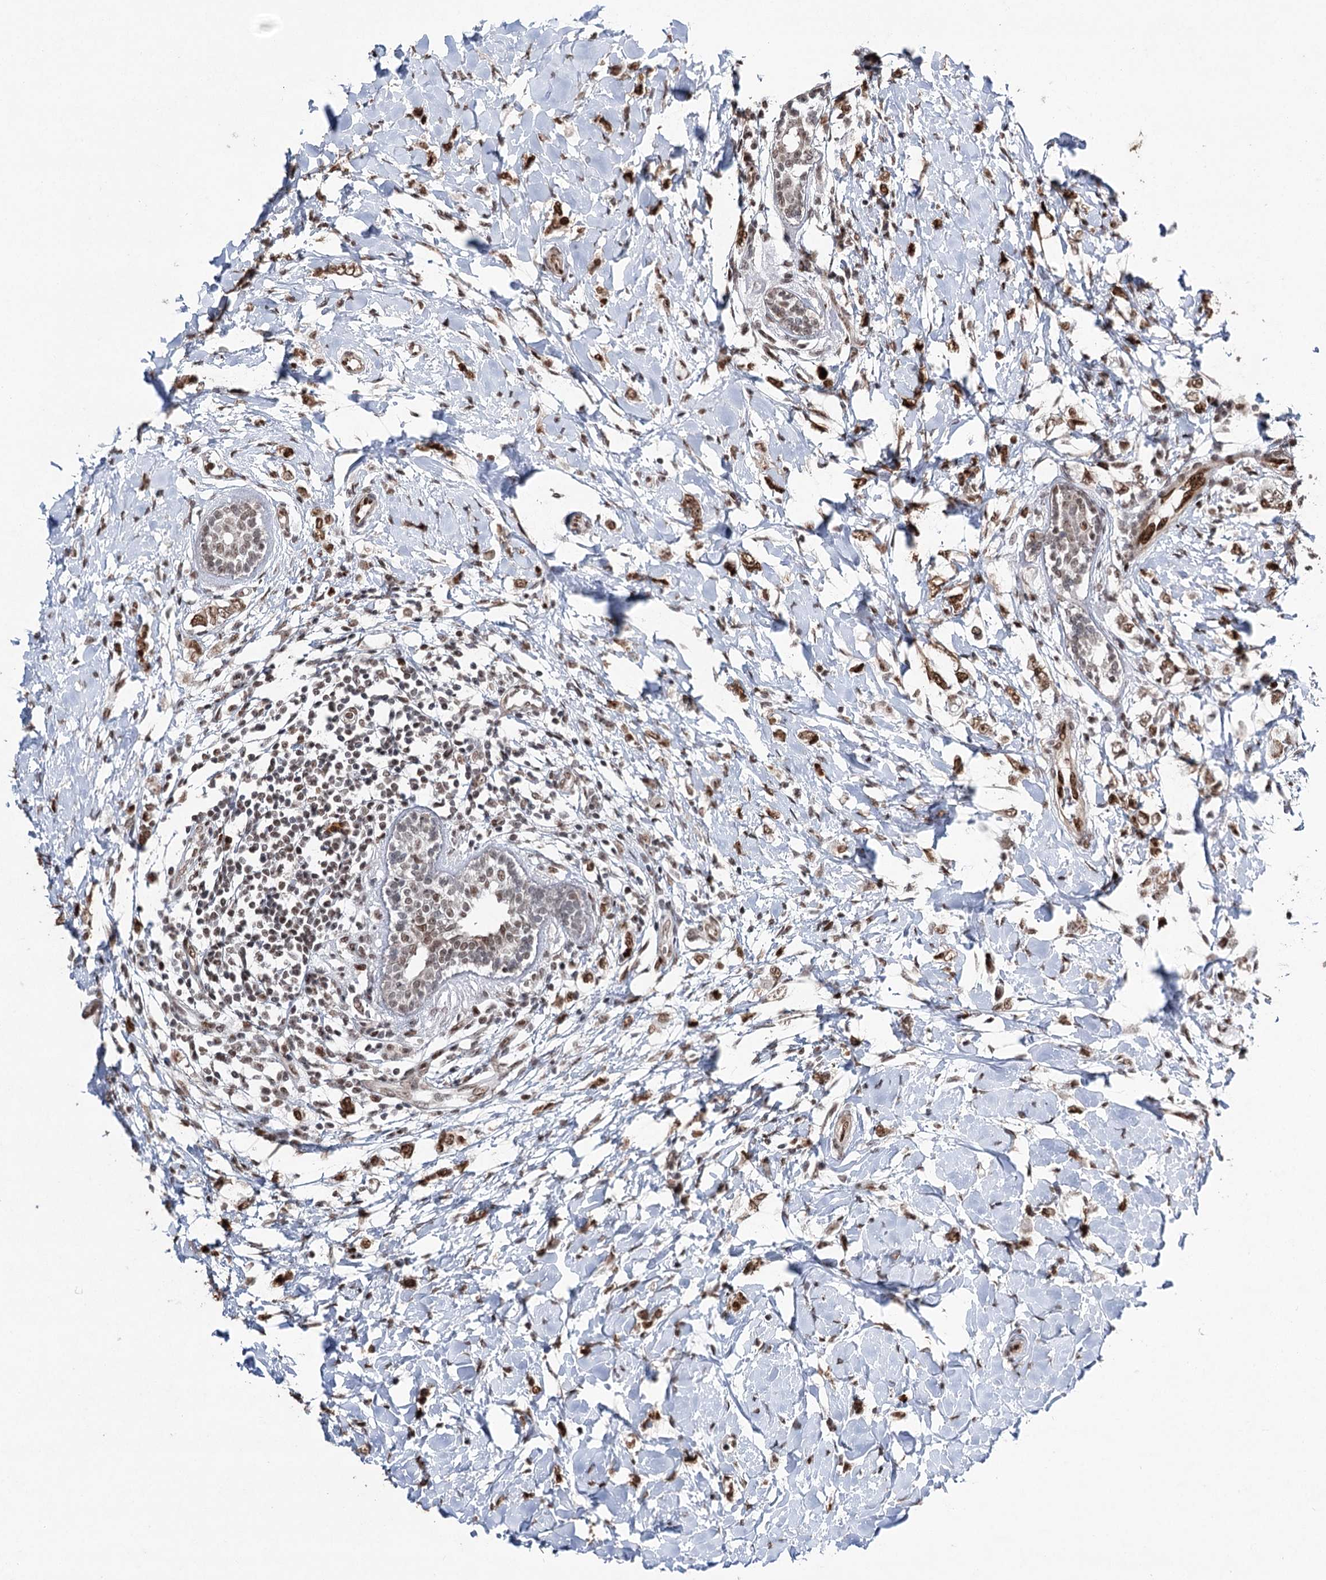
{"staining": {"intensity": "strong", "quantity": ">75%", "location": "nuclear"}, "tissue": "breast cancer", "cell_type": "Tumor cells", "image_type": "cancer", "snomed": [{"axis": "morphology", "description": "Normal tissue, NOS"}, {"axis": "morphology", "description": "Lobular carcinoma"}, {"axis": "topography", "description": "Breast"}], "caption": "Tumor cells exhibit high levels of strong nuclear positivity in about >75% of cells in human breast cancer (lobular carcinoma).", "gene": "PDCD4", "patient": {"sex": "female", "age": 47}}